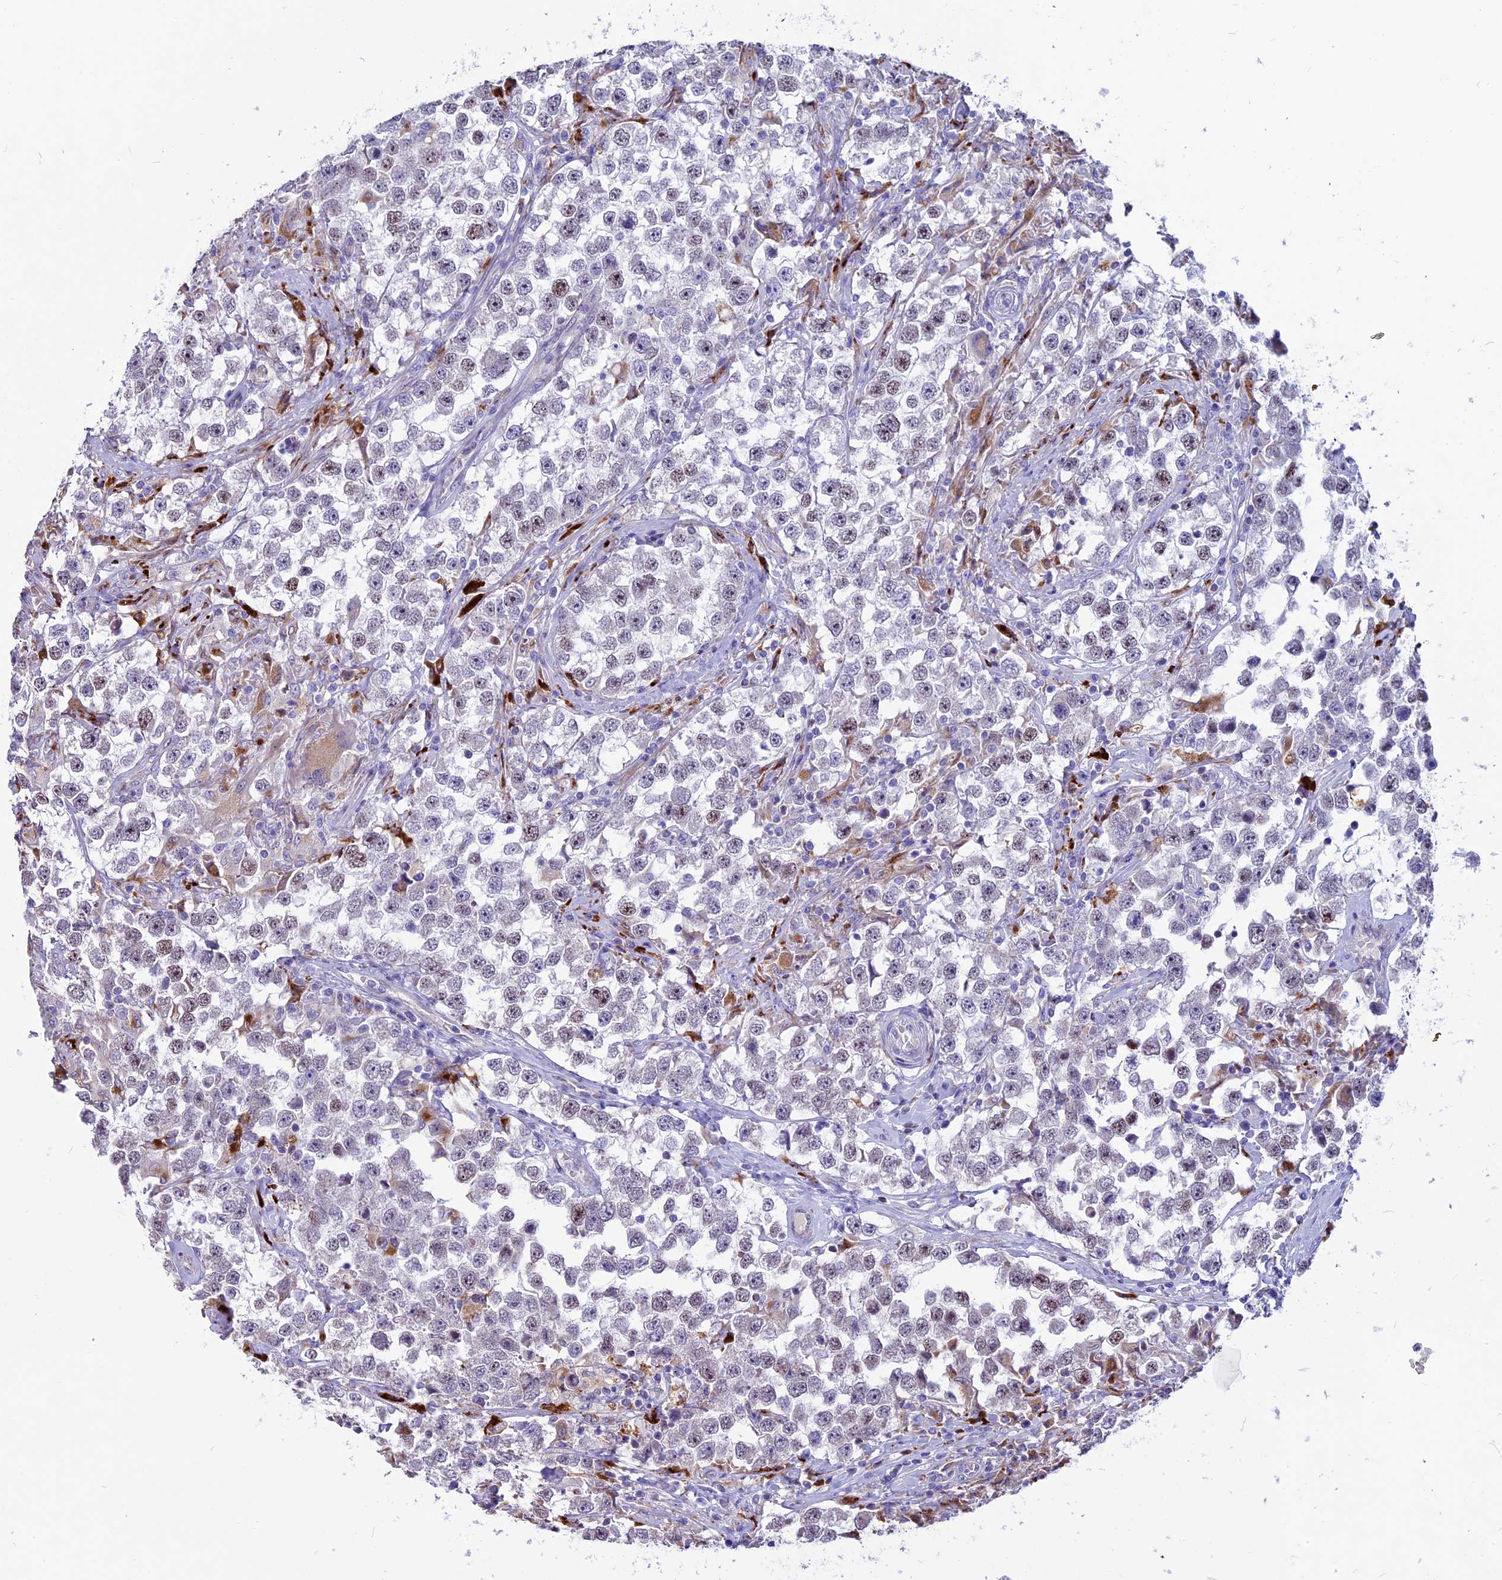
{"staining": {"intensity": "weak", "quantity": "<25%", "location": "nuclear"}, "tissue": "testis cancer", "cell_type": "Tumor cells", "image_type": "cancer", "snomed": [{"axis": "morphology", "description": "Seminoma, NOS"}, {"axis": "topography", "description": "Testis"}], "caption": "Immunohistochemistry image of neoplastic tissue: testis cancer stained with DAB exhibits no significant protein expression in tumor cells.", "gene": "THRSP", "patient": {"sex": "male", "age": 46}}